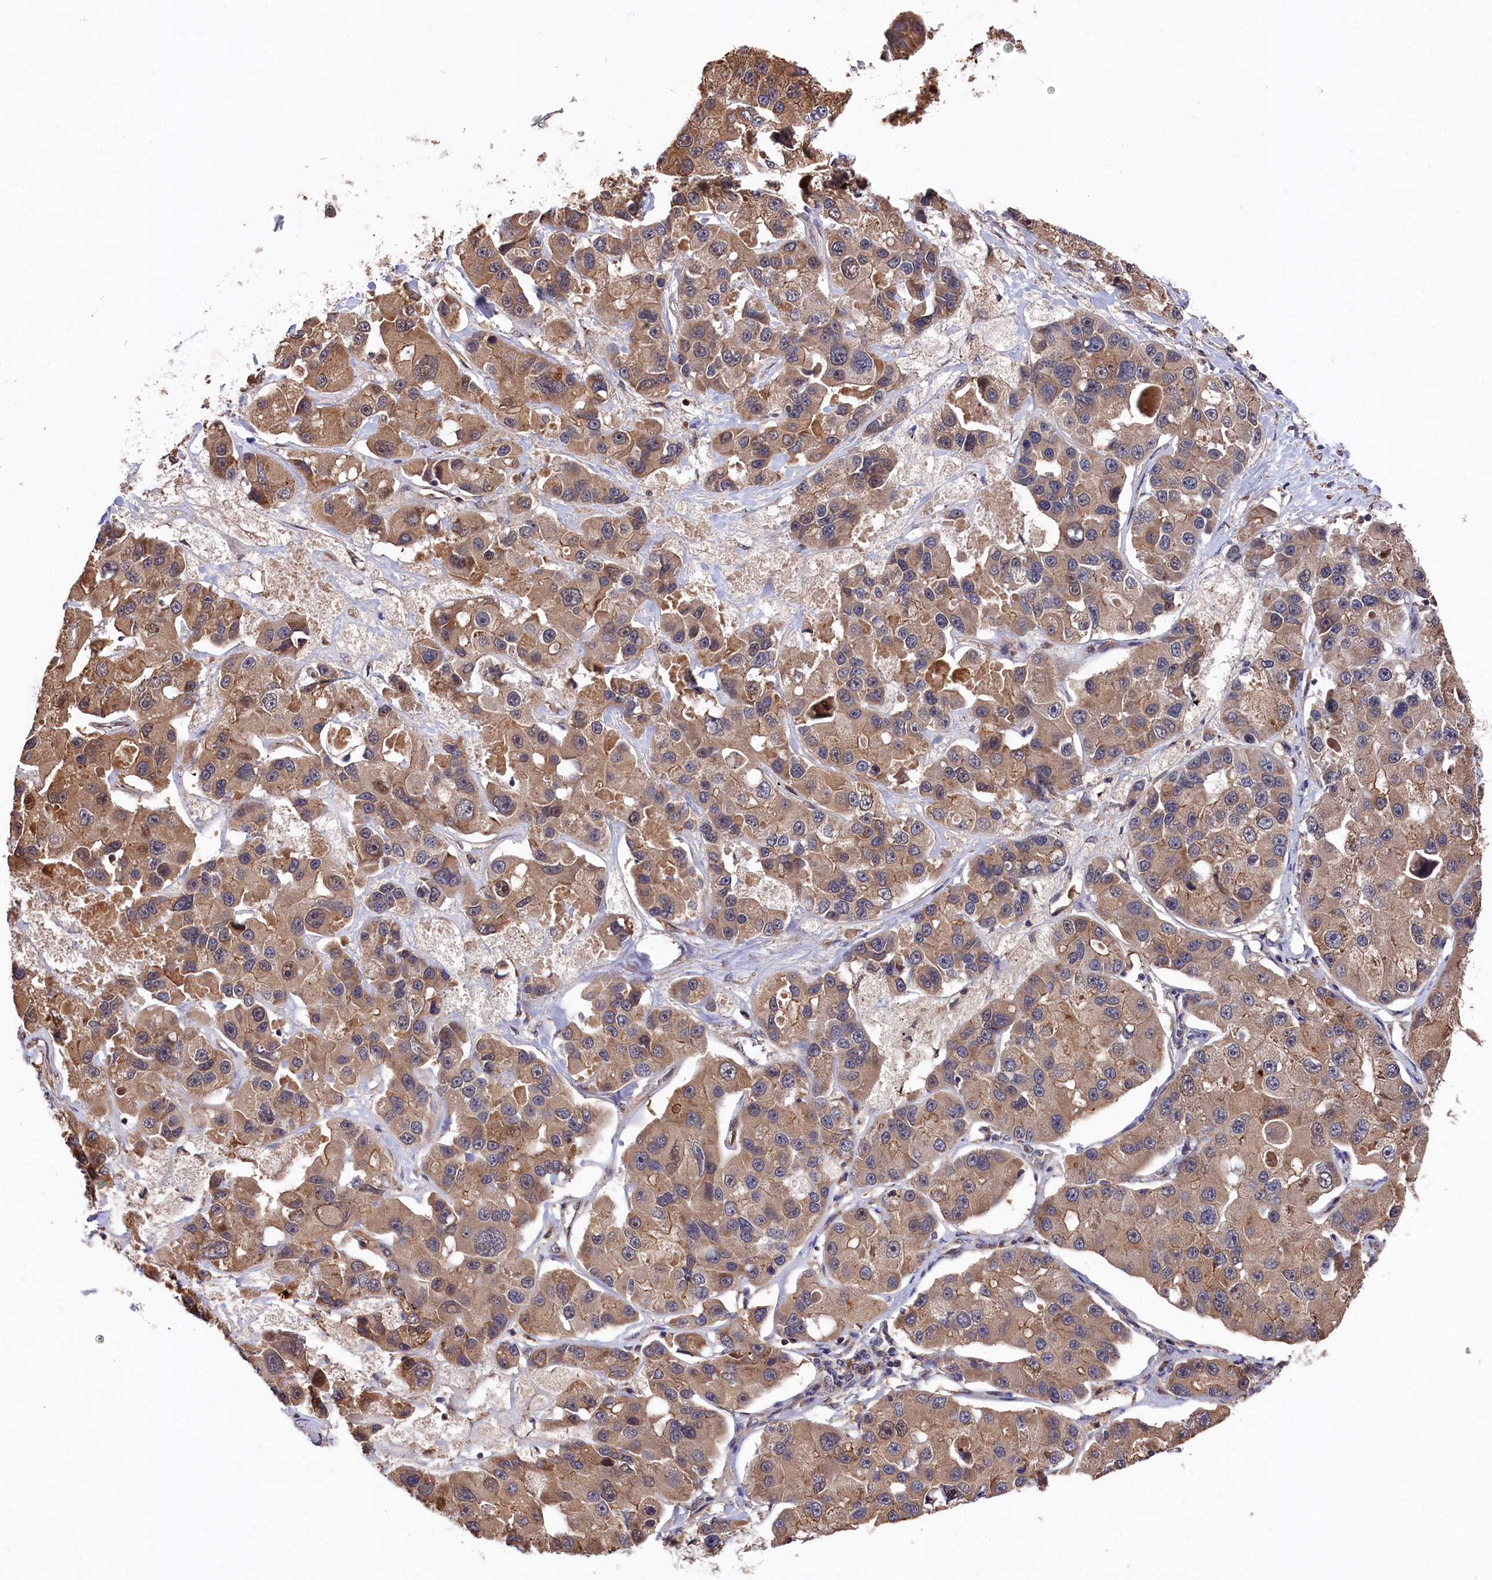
{"staining": {"intensity": "moderate", "quantity": ">75%", "location": "cytoplasmic/membranous"}, "tissue": "lung cancer", "cell_type": "Tumor cells", "image_type": "cancer", "snomed": [{"axis": "morphology", "description": "Adenocarcinoma, NOS"}, {"axis": "topography", "description": "Lung"}], "caption": "Immunohistochemical staining of lung cancer demonstrates medium levels of moderate cytoplasmic/membranous staining in about >75% of tumor cells.", "gene": "SLC12A4", "patient": {"sex": "female", "age": 54}}